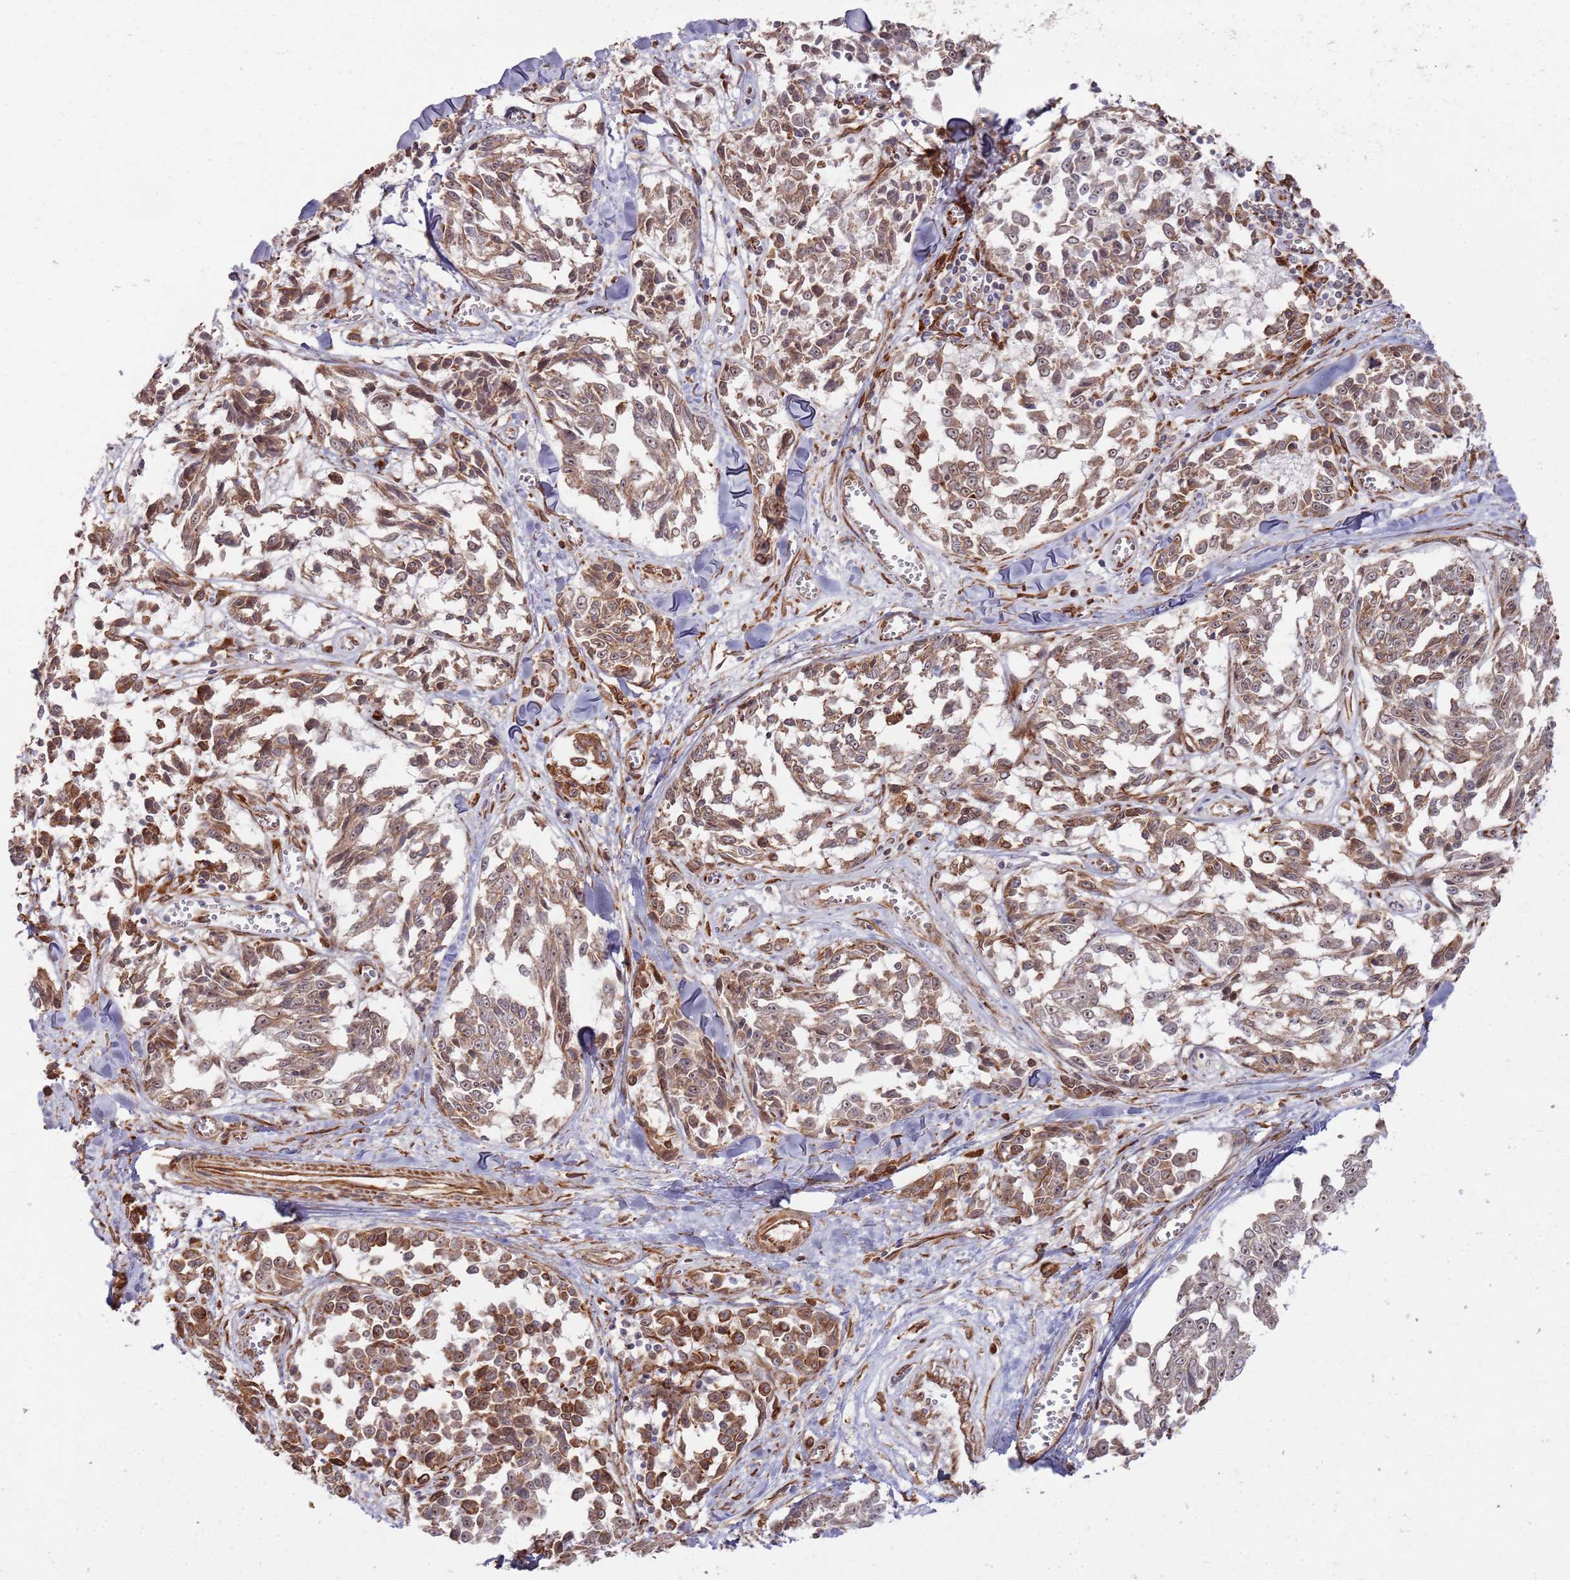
{"staining": {"intensity": "moderate", "quantity": ">75%", "location": "cytoplasmic/membranous,nuclear"}, "tissue": "melanoma", "cell_type": "Tumor cells", "image_type": "cancer", "snomed": [{"axis": "morphology", "description": "Malignant melanoma, NOS"}, {"axis": "topography", "description": "Skin"}], "caption": "IHC image of neoplastic tissue: human malignant melanoma stained using immunohistochemistry (IHC) shows medium levels of moderate protein expression localized specifically in the cytoplasmic/membranous and nuclear of tumor cells, appearing as a cytoplasmic/membranous and nuclear brown color.", "gene": "PHF21A", "patient": {"sex": "female", "age": 64}}